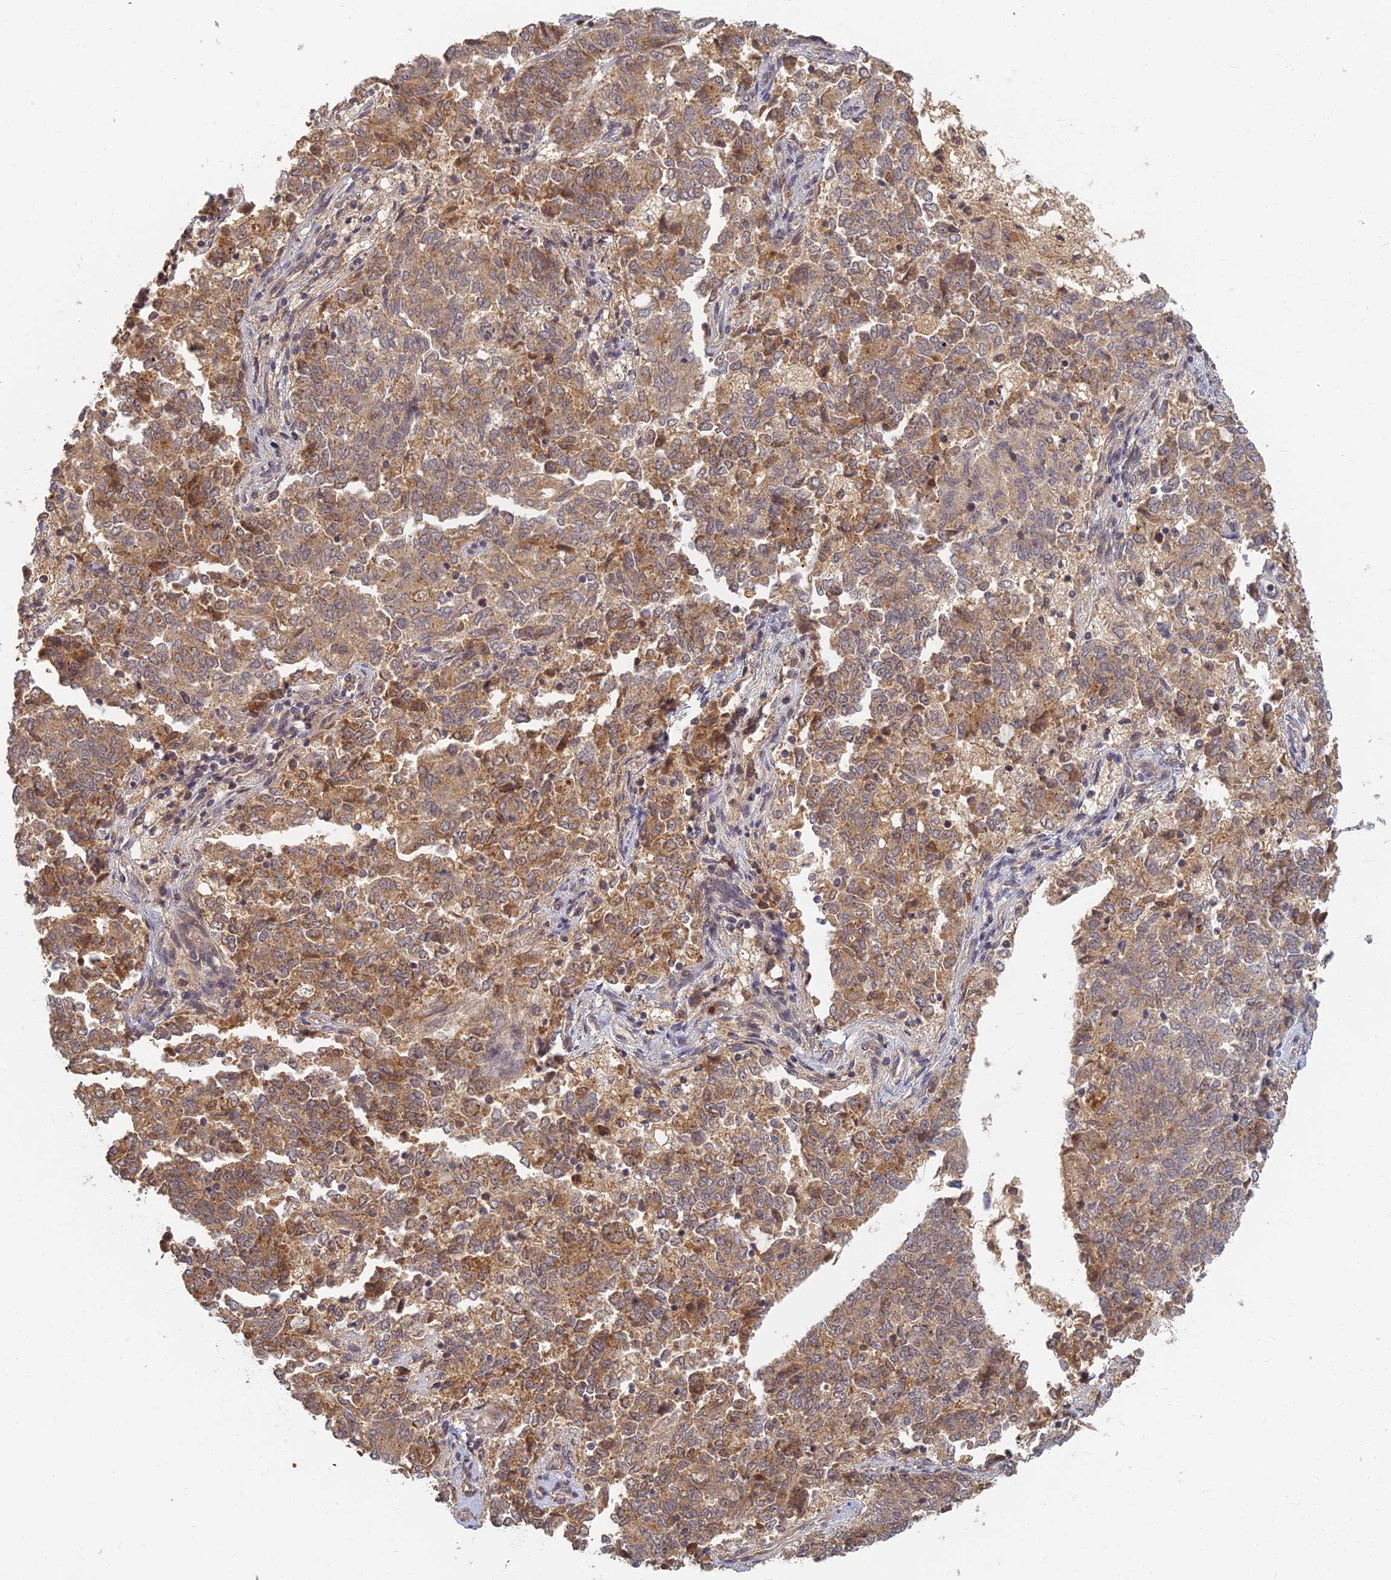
{"staining": {"intensity": "moderate", "quantity": ">75%", "location": "cytoplasmic/membranous"}, "tissue": "endometrial cancer", "cell_type": "Tumor cells", "image_type": "cancer", "snomed": [{"axis": "morphology", "description": "Adenocarcinoma, NOS"}, {"axis": "topography", "description": "Endometrium"}], "caption": "Immunohistochemical staining of human endometrial cancer (adenocarcinoma) displays moderate cytoplasmic/membranous protein staining in about >75% of tumor cells. Ihc stains the protein of interest in brown and the nuclei are stained blue.", "gene": "RGL3", "patient": {"sex": "female", "age": 80}}